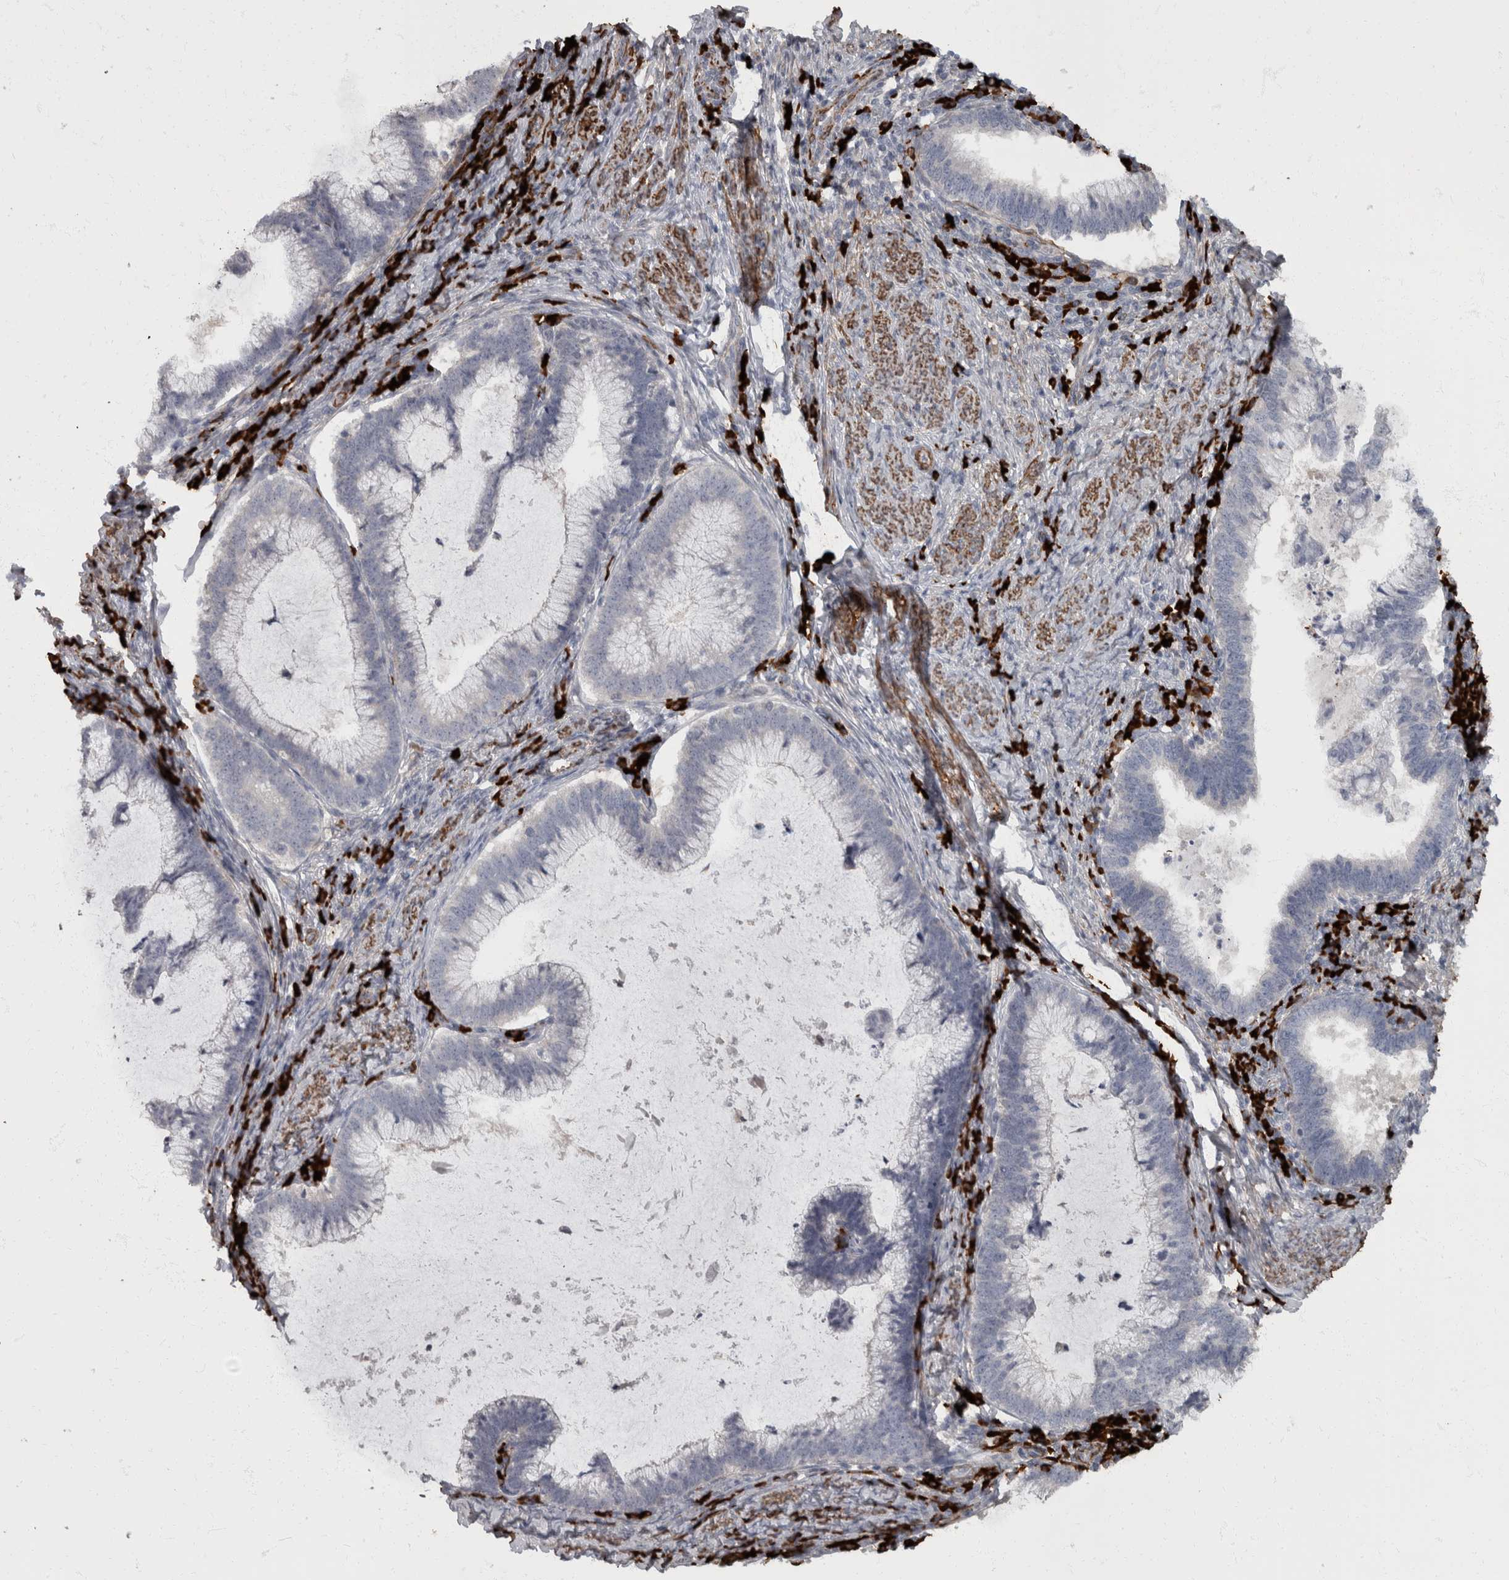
{"staining": {"intensity": "negative", "quantity": "none", "location": "none"}, "tissue": "cervical cancer", "cell_type": "Tumor cells", "image_type": "cancer", "snomed": [{"axis": "morphology", "description": "Adenocarcinoma, NOS"}, {"axis": "topography", "description": "Cervix"}], "caption": "Cervical cancer stained for a protein using immunohistochemistry (IHC) demonstrates no positivity tumor cells.", "gene": "MASTL", "patient": {"sex": "female", "age": 36}}